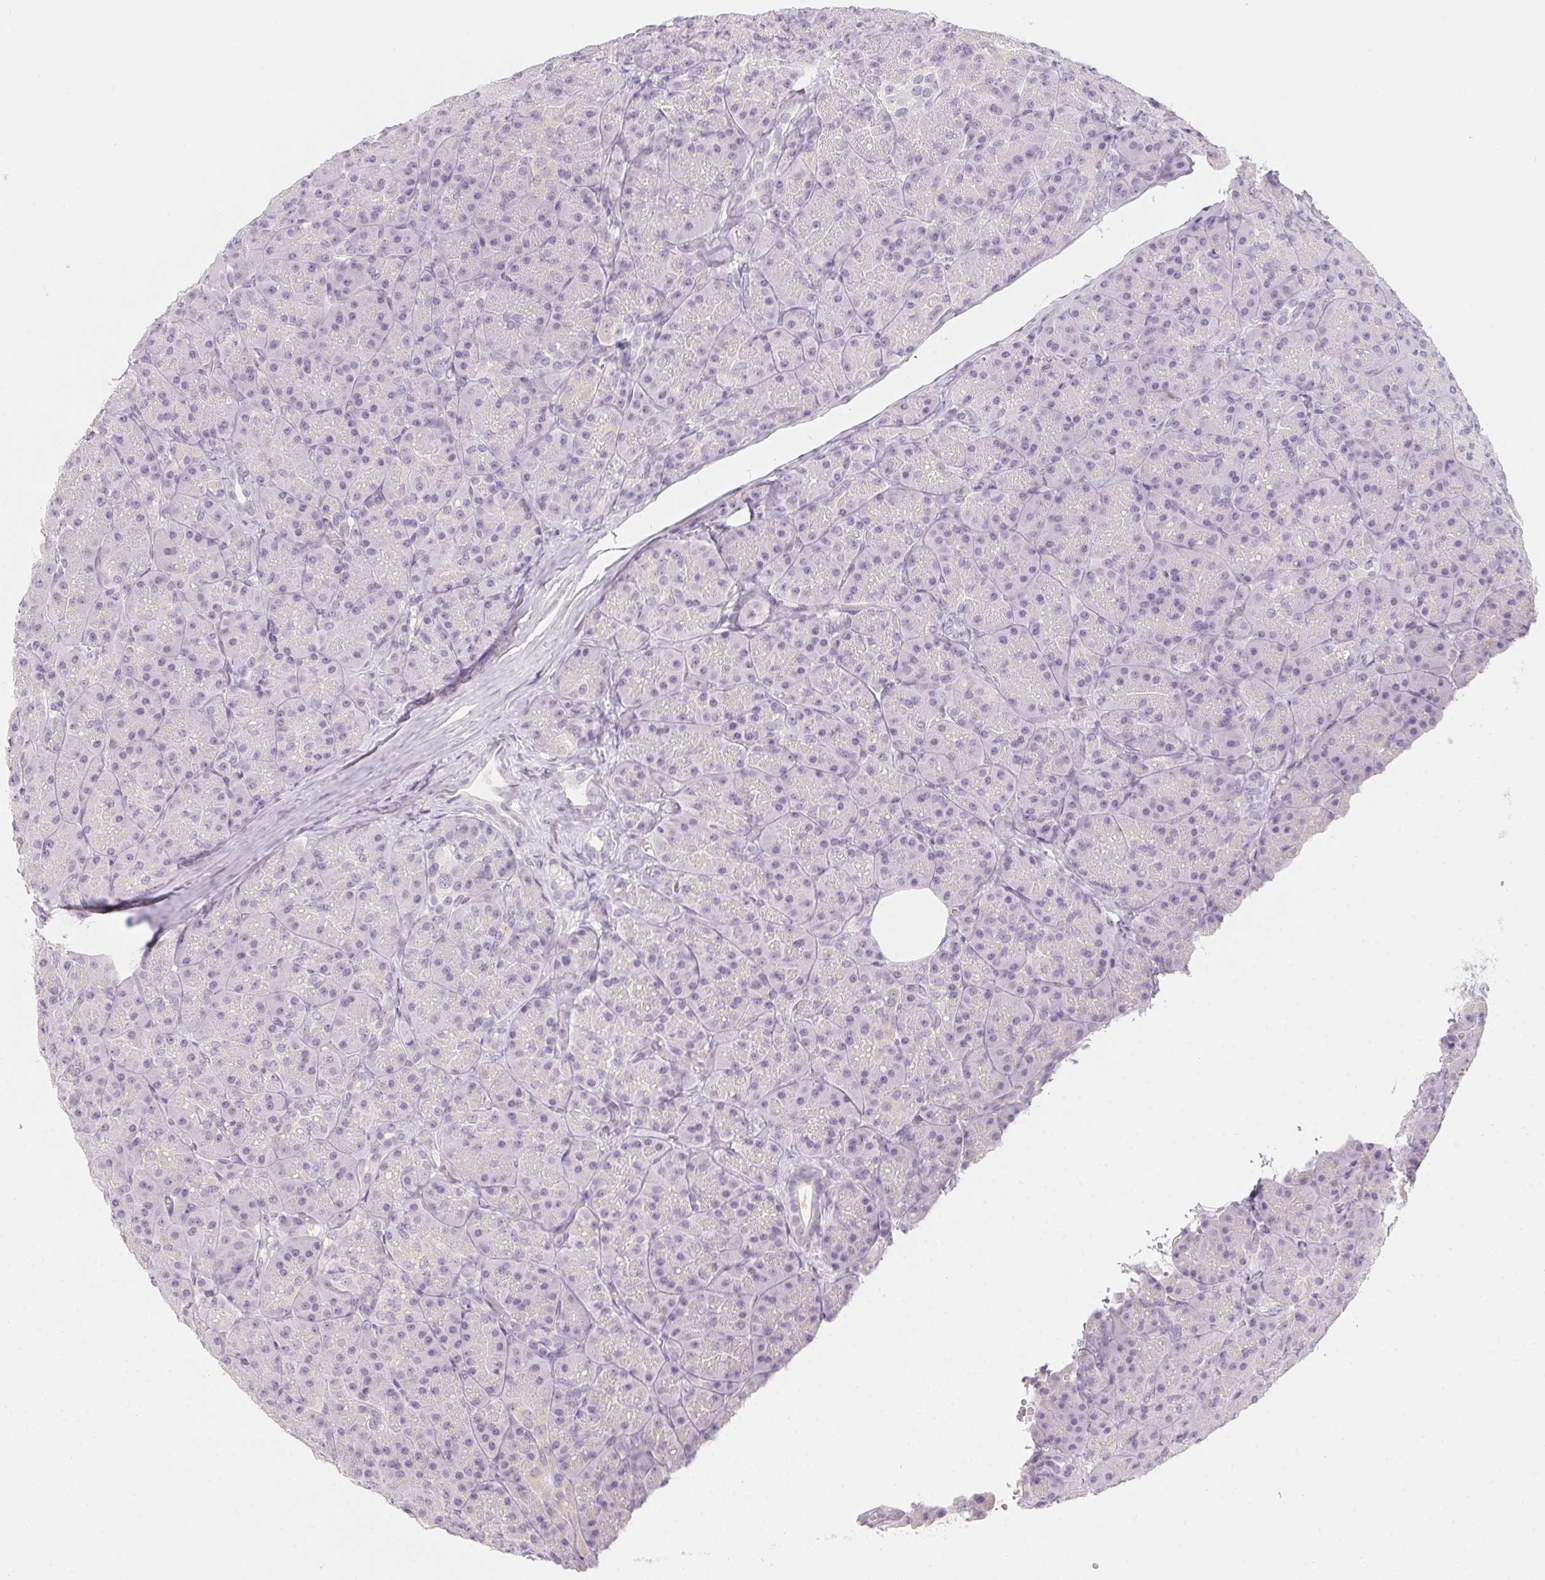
{"staining": {"intensity": "negative", "quantity": "none", "location": "none"}, "tissue": "pancreas", "cell_type": "Exocrine glandular cells", "image_type": "normal", "snomed": [{"axis": "morphology", "description": "Normal tissue, NOS"}, {"axis": "topography", "description": "Pancreas"}], "caption": "IHC of normal human pancreas displays no positivity in exocrine glandular cells.", "gene": "MORC1", "patient": {"sex": "male", "age": 57}}